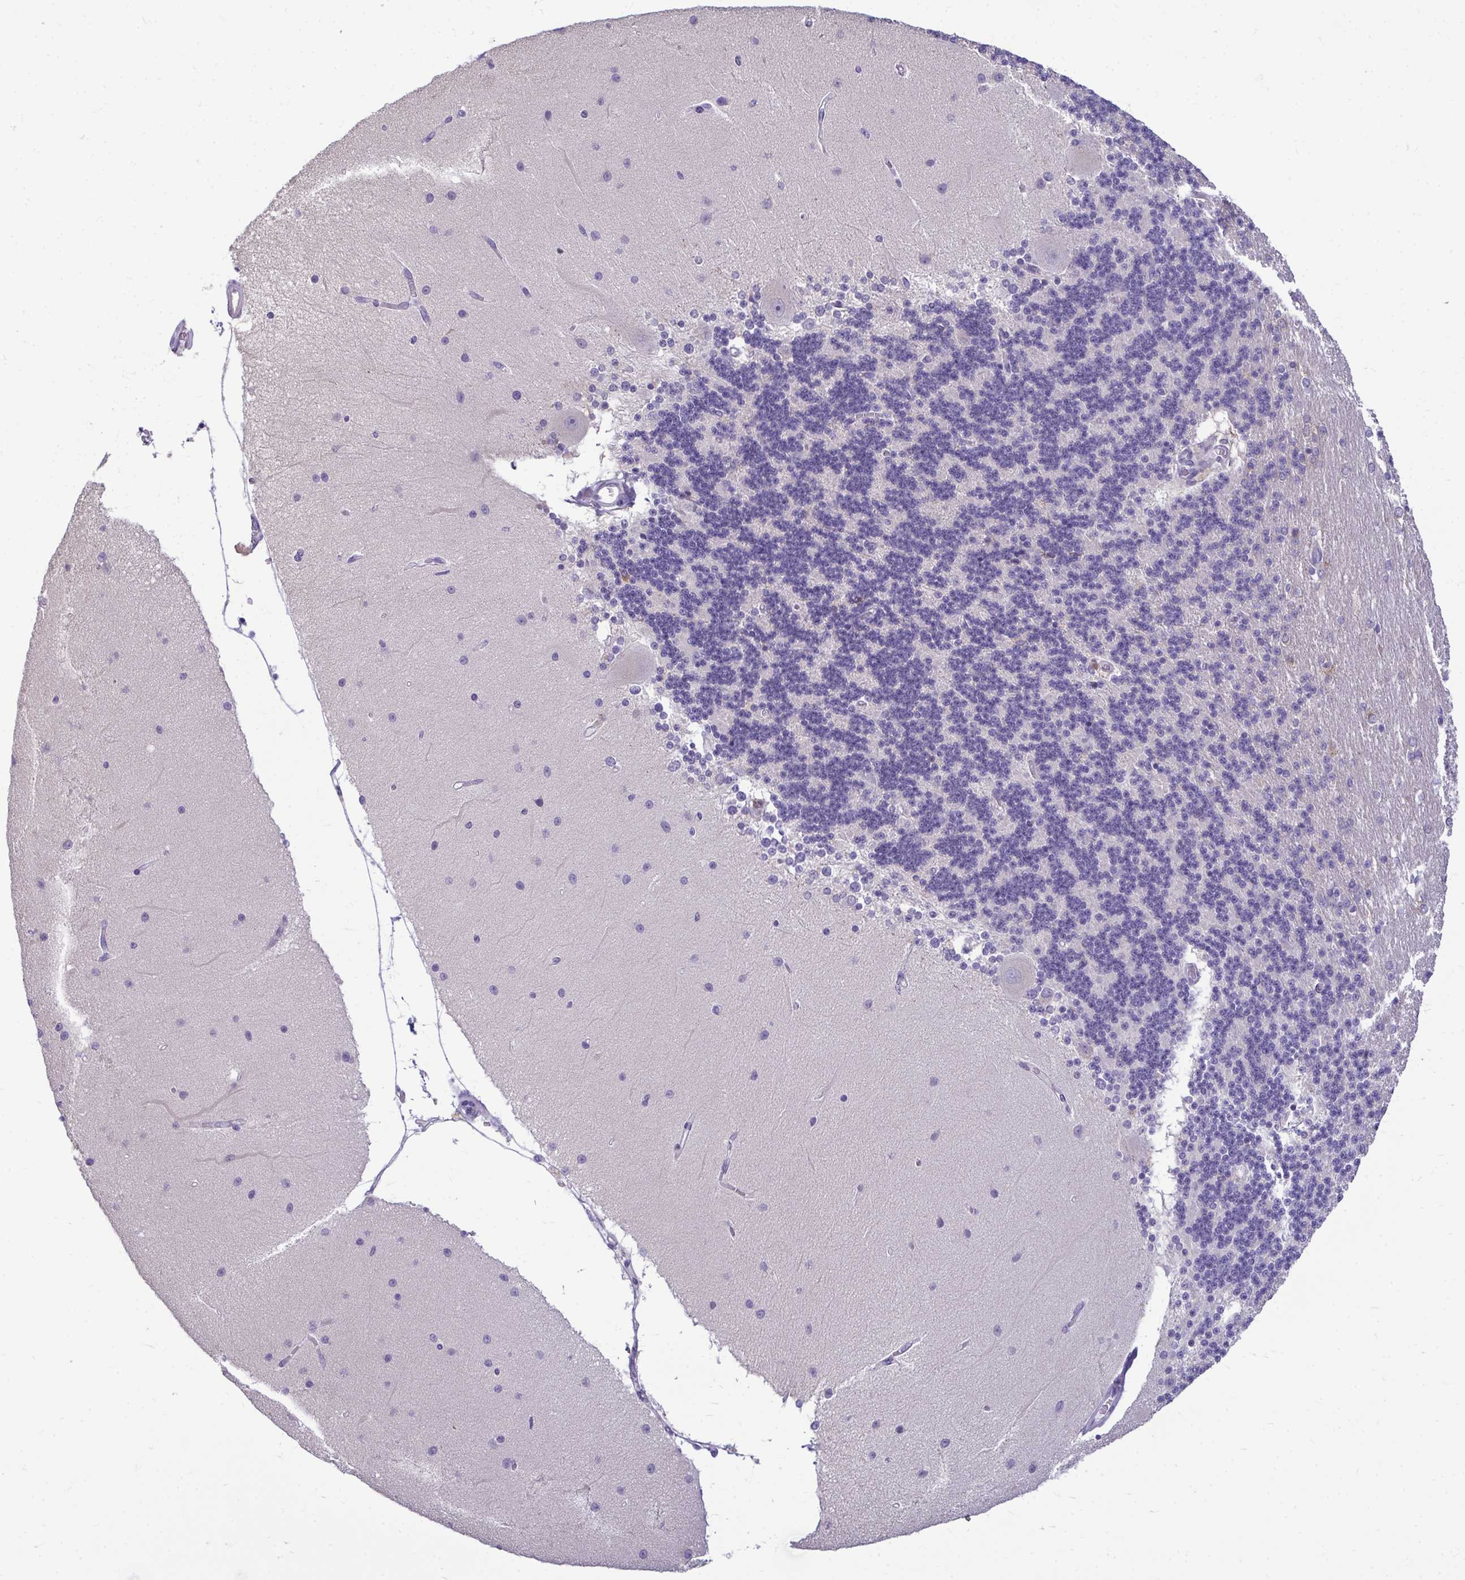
{"staining": {"intensity": "negative", "quantity": "none", "location": "none"}, "tissue": "cerebellum", "cell_type": "Cells in granular layer", "image_type": "normal", "snomed": [{"axis": "morphology", "description": "Normal tissue, NOS"}, {"axis": "topography", "description": "Cerebellum"}], "caption": "A micrograph of cerebellum stained for a protein displays no brown staining in cells in granular layer. (DAB (3,3'-diaminobenzidine) IHC, high magnification).", "gene": "SERPINI1", "patient": {"sex": "female", "age": 54}}